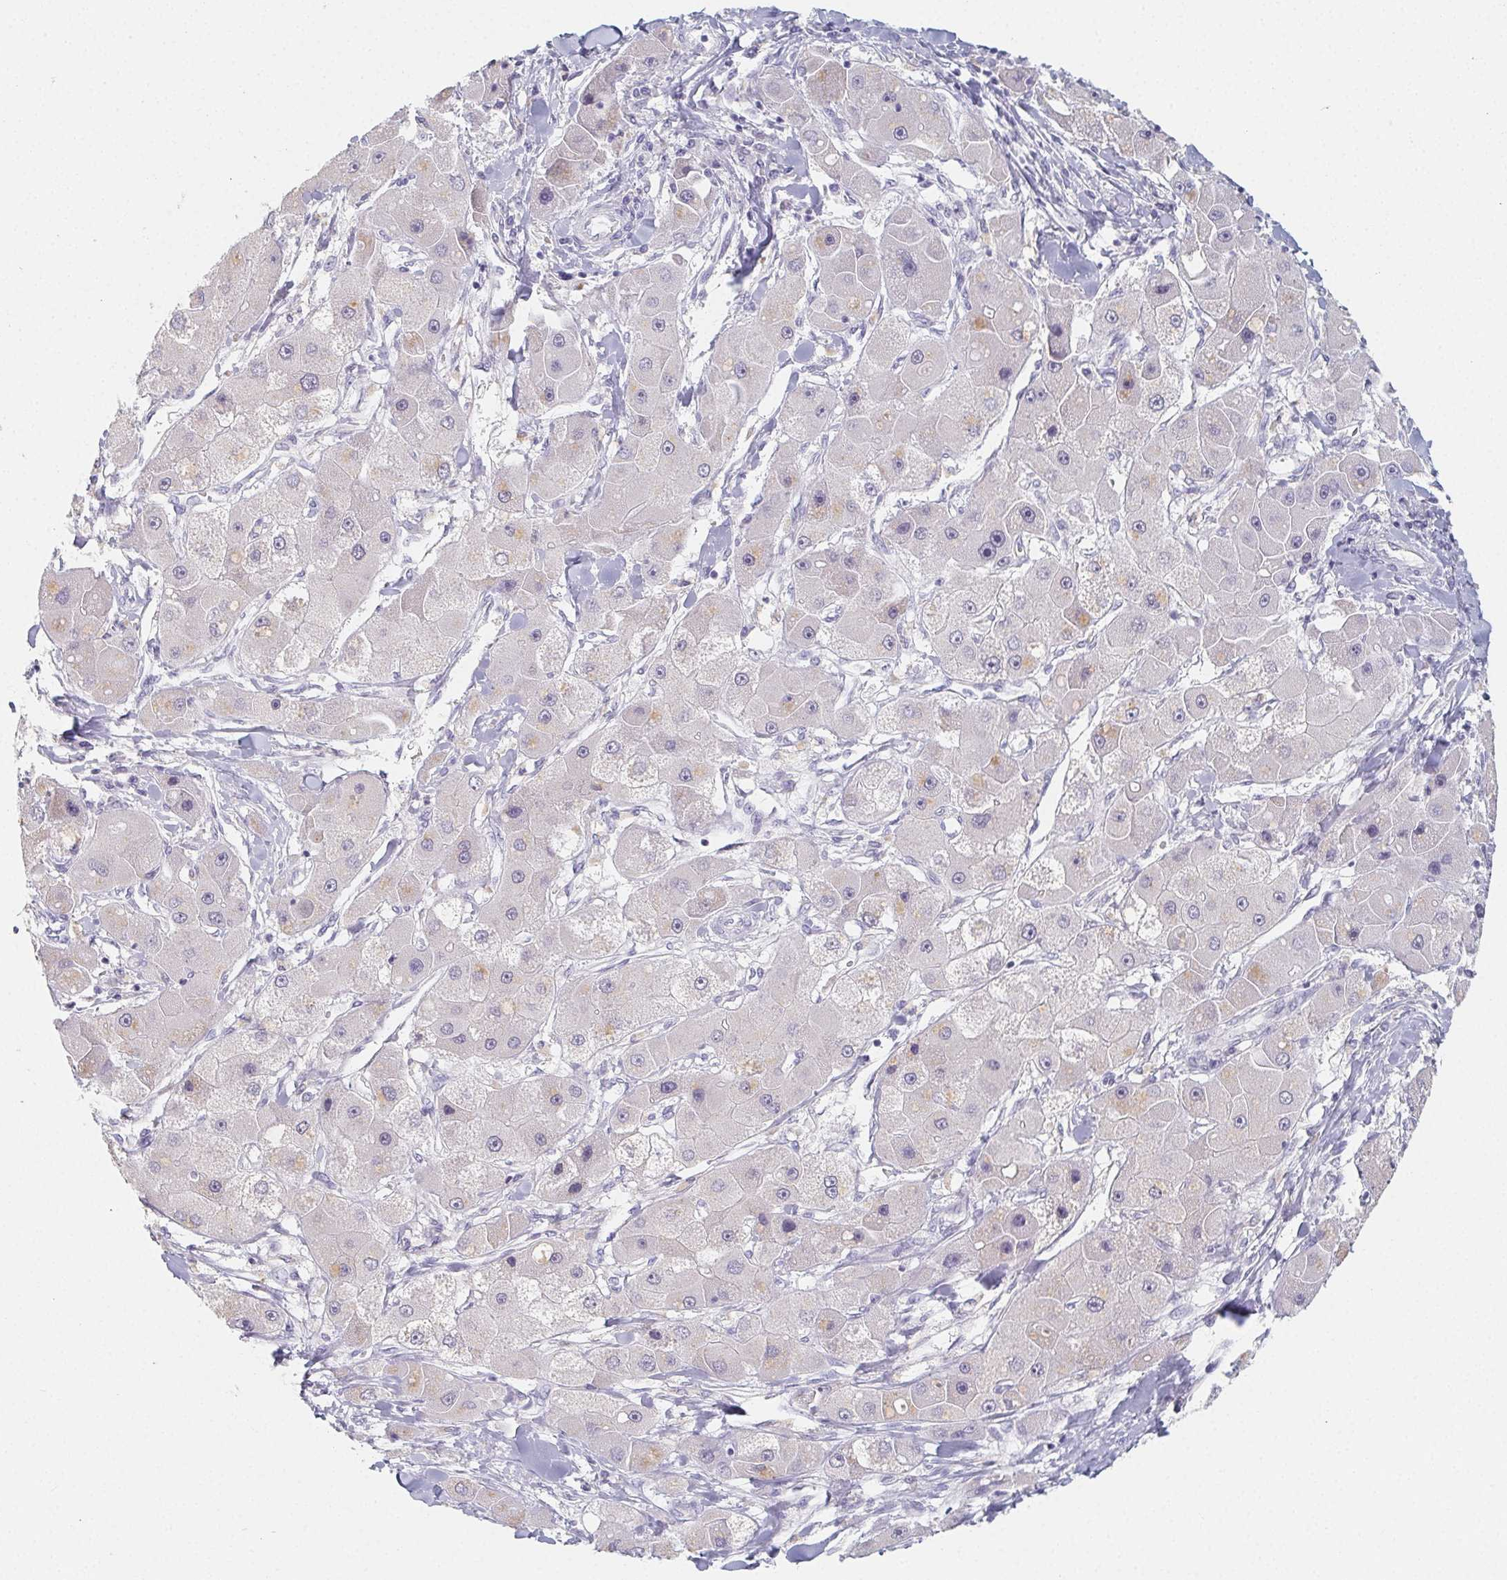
{"staining": {"intensity": "negative", "quantity": "none", "location": "none"}, "tissue": "liver cancer", "cell_type": "Tumor cells", "image_type": "cancer", "snomed": [{"axis": "morphology", "description": "Carcinoma, Hepatocellular, NOS"}, {"axis": "topography", "description": "Liver"}], "caption": "Liver hepatocellular carcinoma was stained to show a protein in brown. There is no significant staining in tumor cells.", "gene": "GLIPR1L1", "patient": {"sex": "male", "age": 24}}